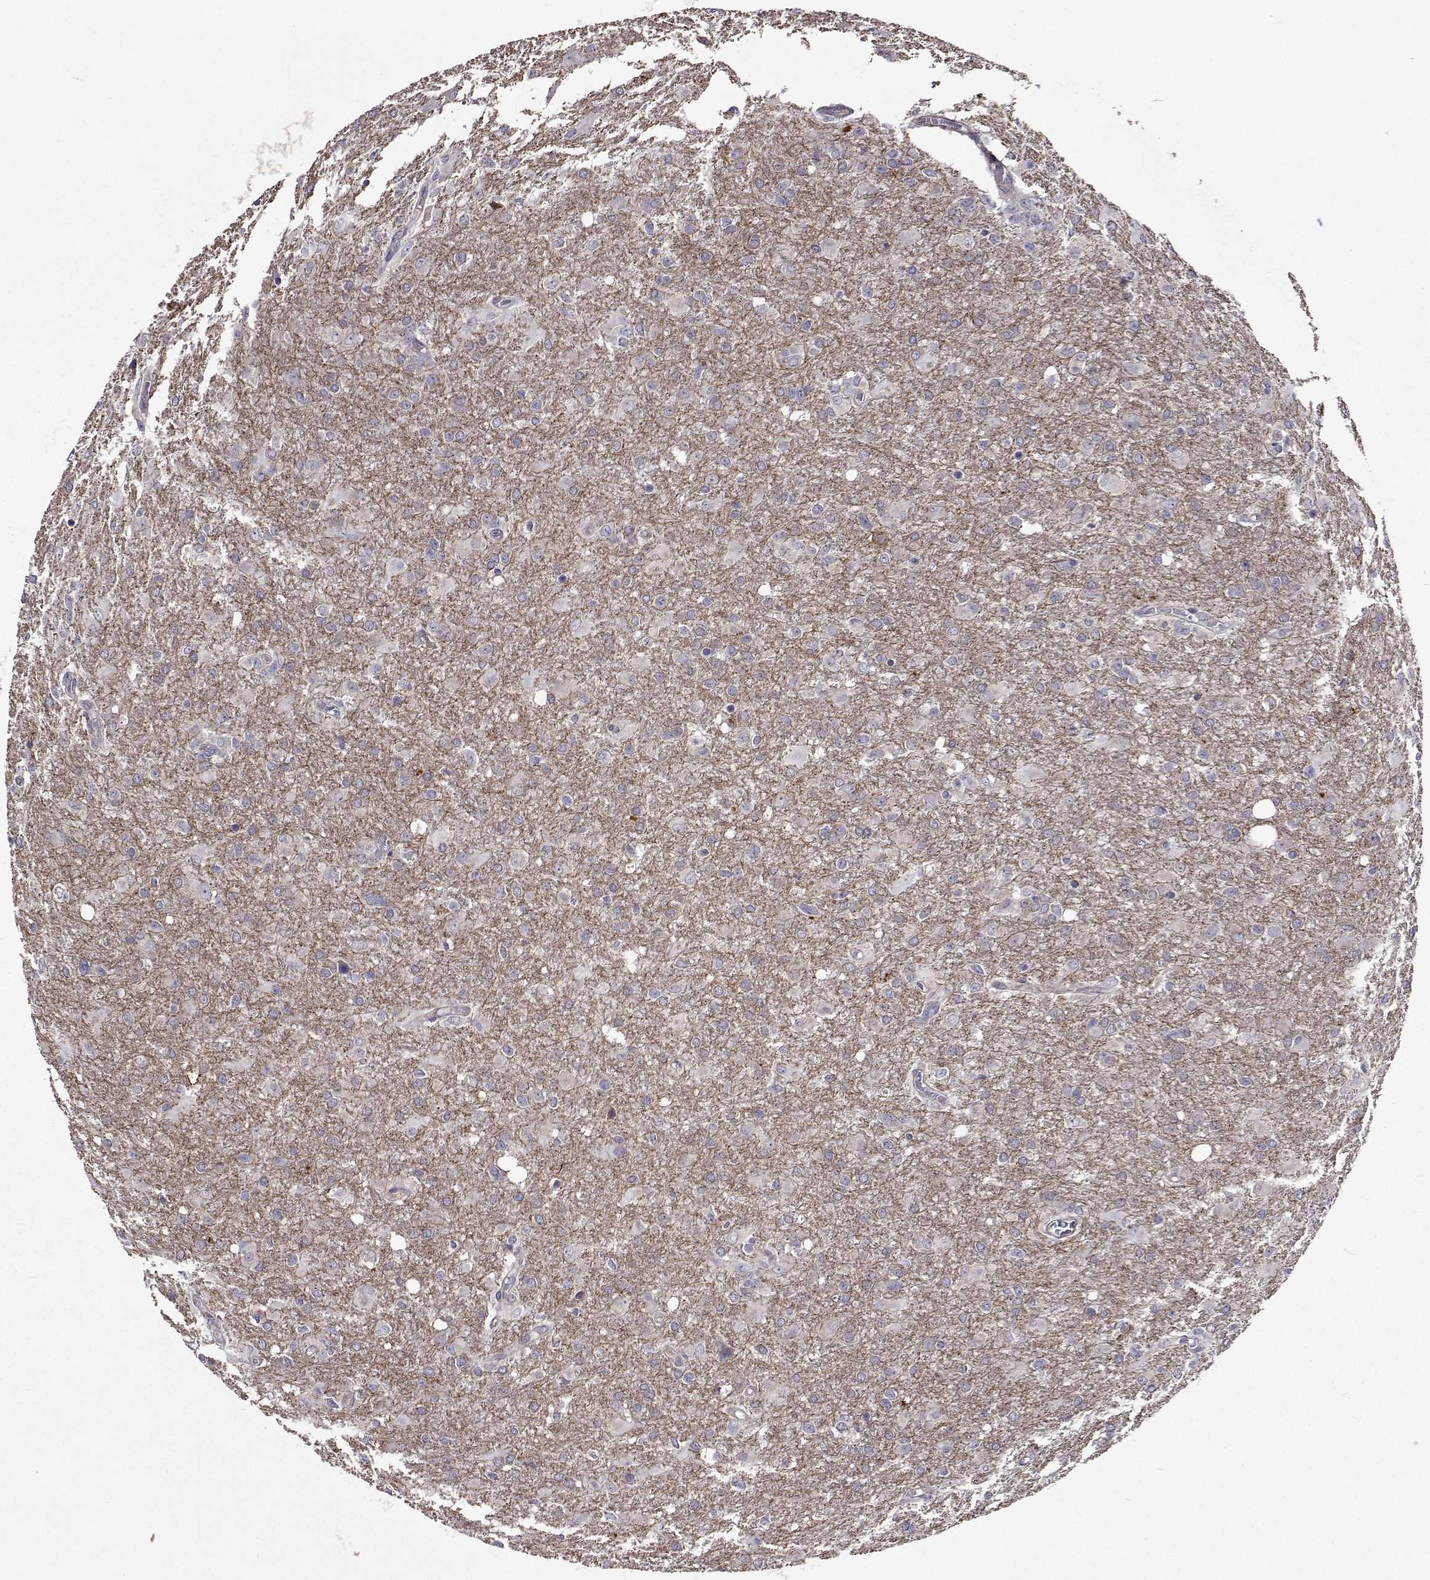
{"staining": {"intensity": "negative", "quantity": "none", "location": "none"}, "tissue": "glioma", "cell_type": "Tumor cells", "image_type": "cancer", "snomed": [{"axis": "morphology", "description": "Glioma, malignant, High grade"}, {"axis": "topography", "description": "Brain"}], "caption": "This is an immunohistochemistry (IHC) image of human glioma. There is no staining in tumor cells.", "gene": "TARBP2", "patient": {"sex": "male", "age": 68}}